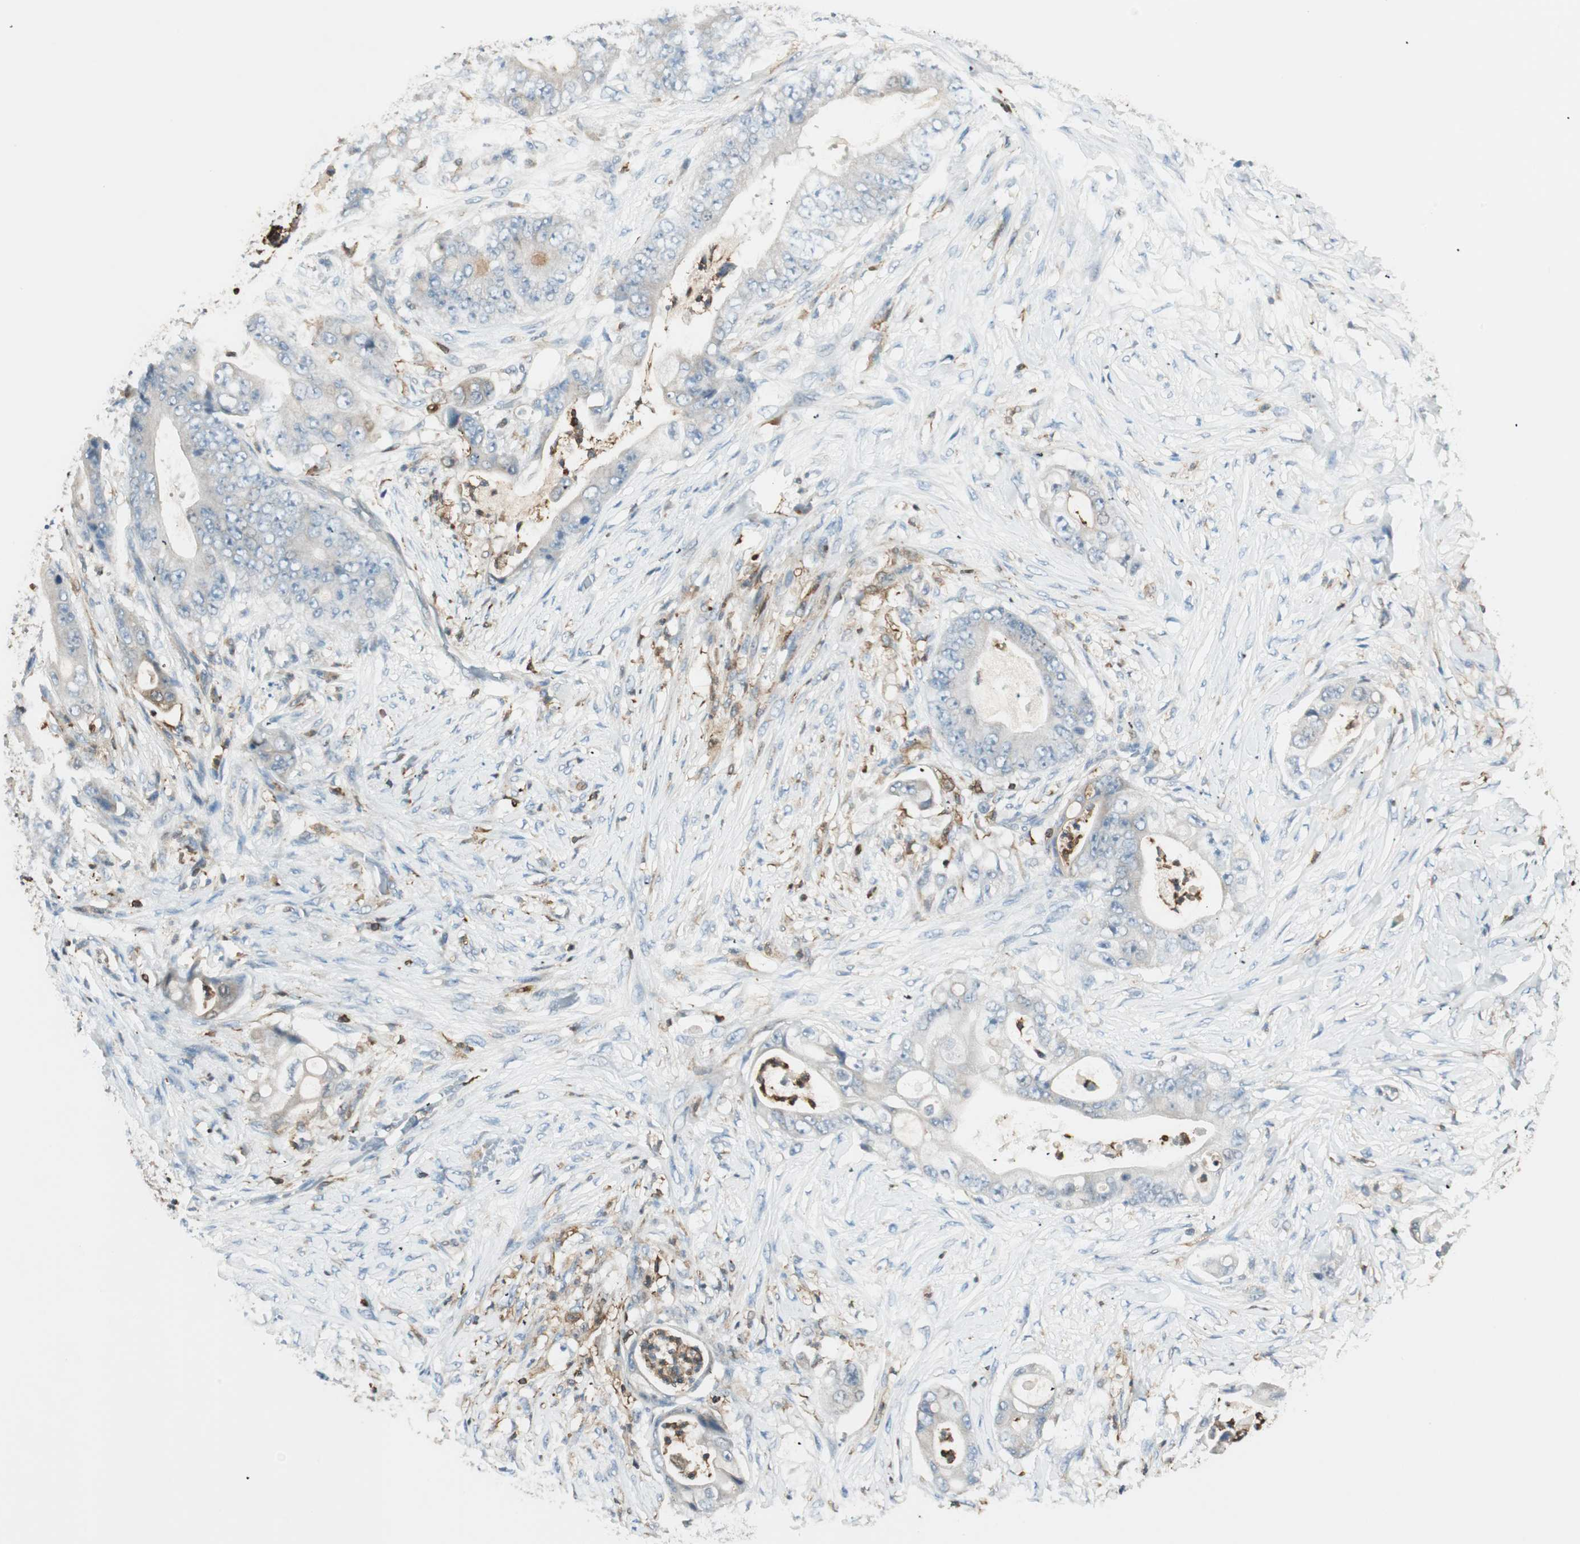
{"staining": {"intensity": "moderate", "quantity": "25%-75%", "location": "cytoplasmic/membranous"}, "tissue": "stomach cancer", "cell_type": "Tumor cells", "image_type": "cancer", "snomed": [{"axis": "morphology", "description": "Adenocarcinoma, NOS"}, {"axis": "topography", "description": "Stomach"}], "caption": "IHC micrograph of neoplastic tissue: stomach cancer (adenocarcinoma) stained using immunohistochemistry (IHC) displays medium levels of moderate protein expression localized specifically in the cytoplasmic/membranous of tumor cells, appearing as a cytoplasmic/membranous brown color.", "gene": "HPGD", "patient": {"sex": "female", "age": 73}}